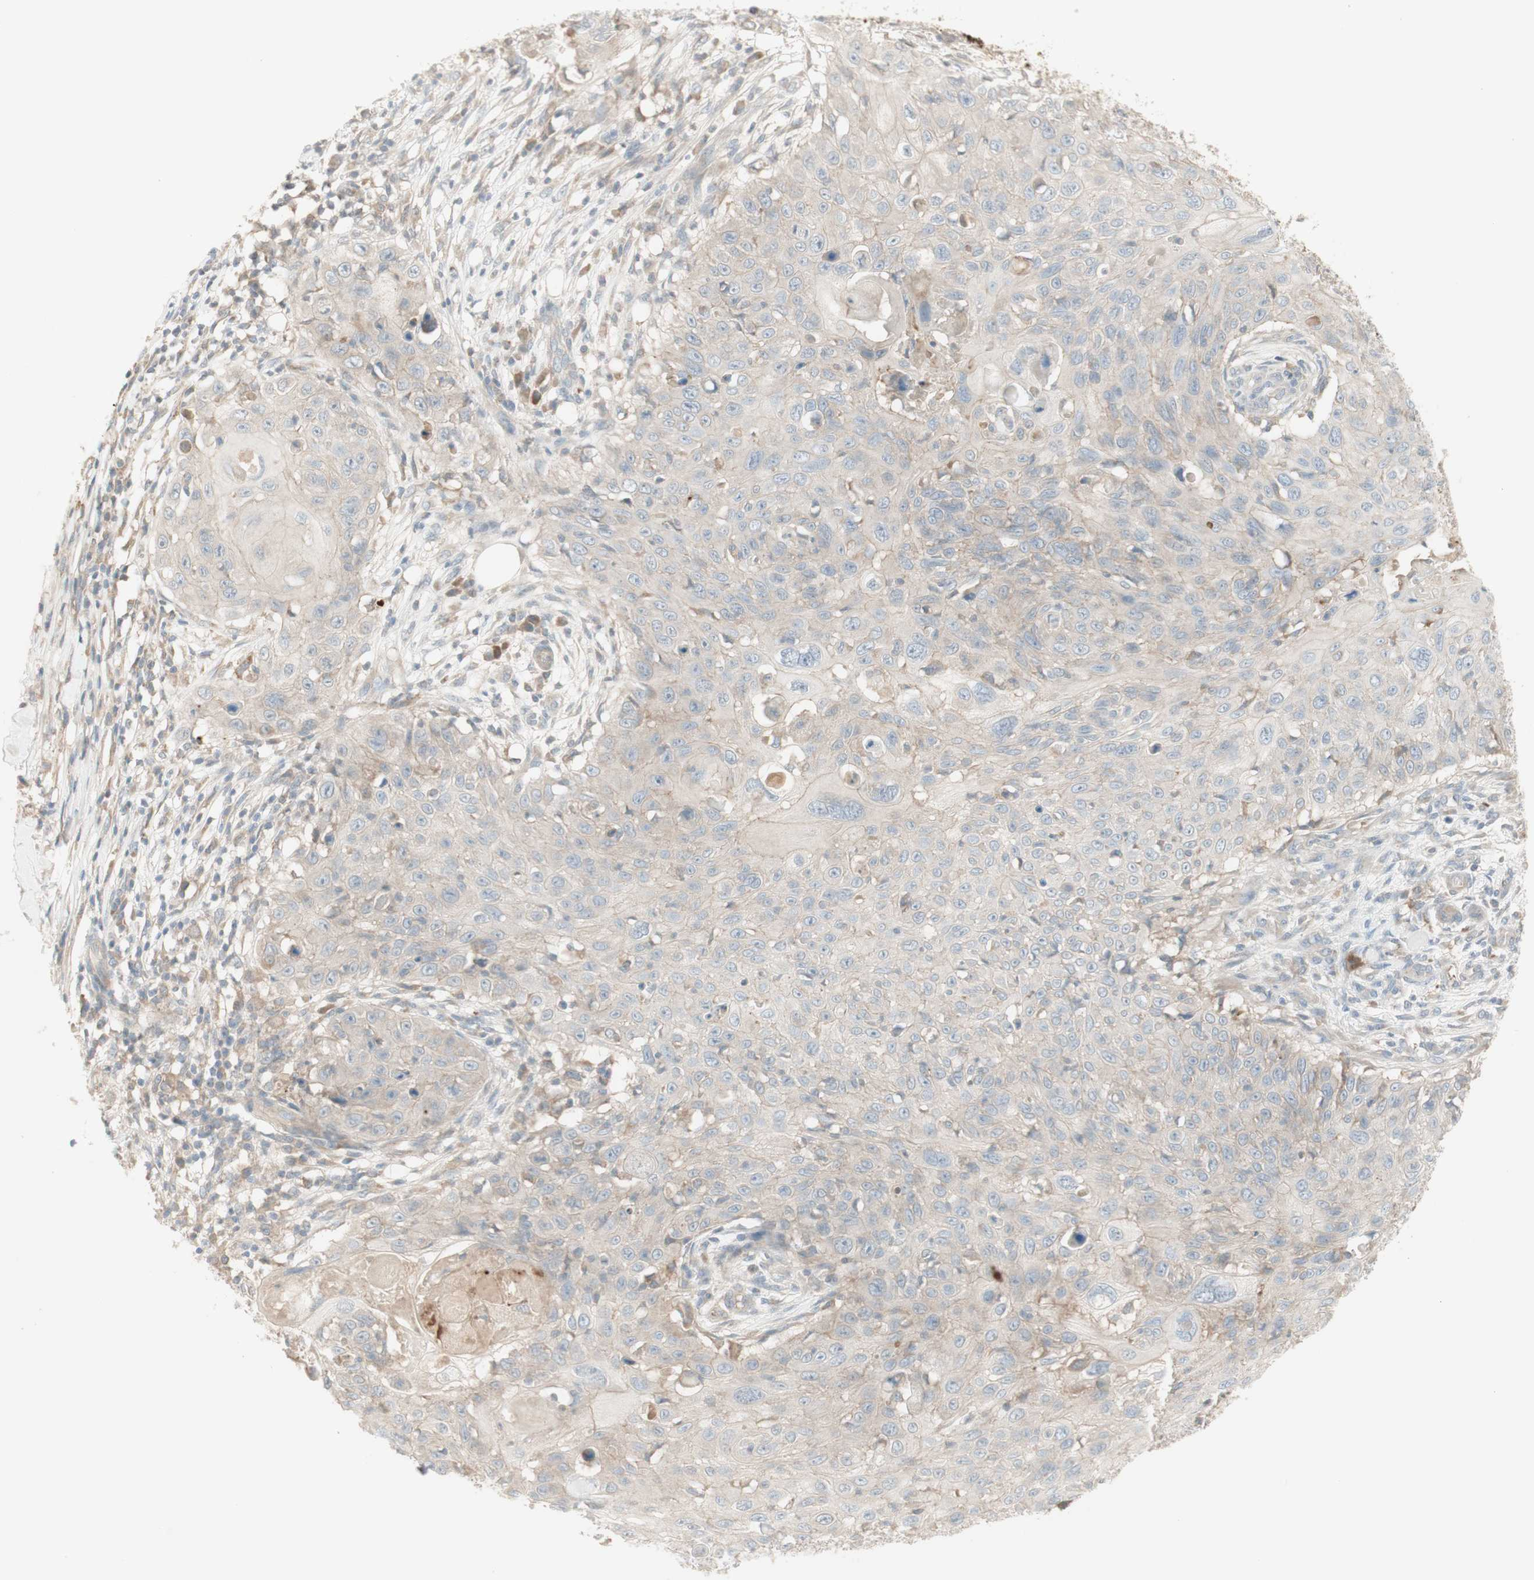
{"staining": {"intensity": "weak", "quantity": "<25%", "location": "cytoplasmic/membranous"}, "tissue": "skin cancer", "cell_type": "Tumor cells", "image_type": "cancer", "snomed": [{"axis": "morphology", "description": "Squamous cell carcinoma, NOS"}, {"axis": "topography", "description": "Skin"}], "caption": "There is no significant positivity in tumor cells of skin cancer (squamous cell carcinoma). The staining was performed using DAB to visualize the protein expression in brown, while the nuclei were stained in blue with hematoxylin (Magnification: 20x).", "gene": "PTGER4", "patient": {"sex": "male", "age": 86}}